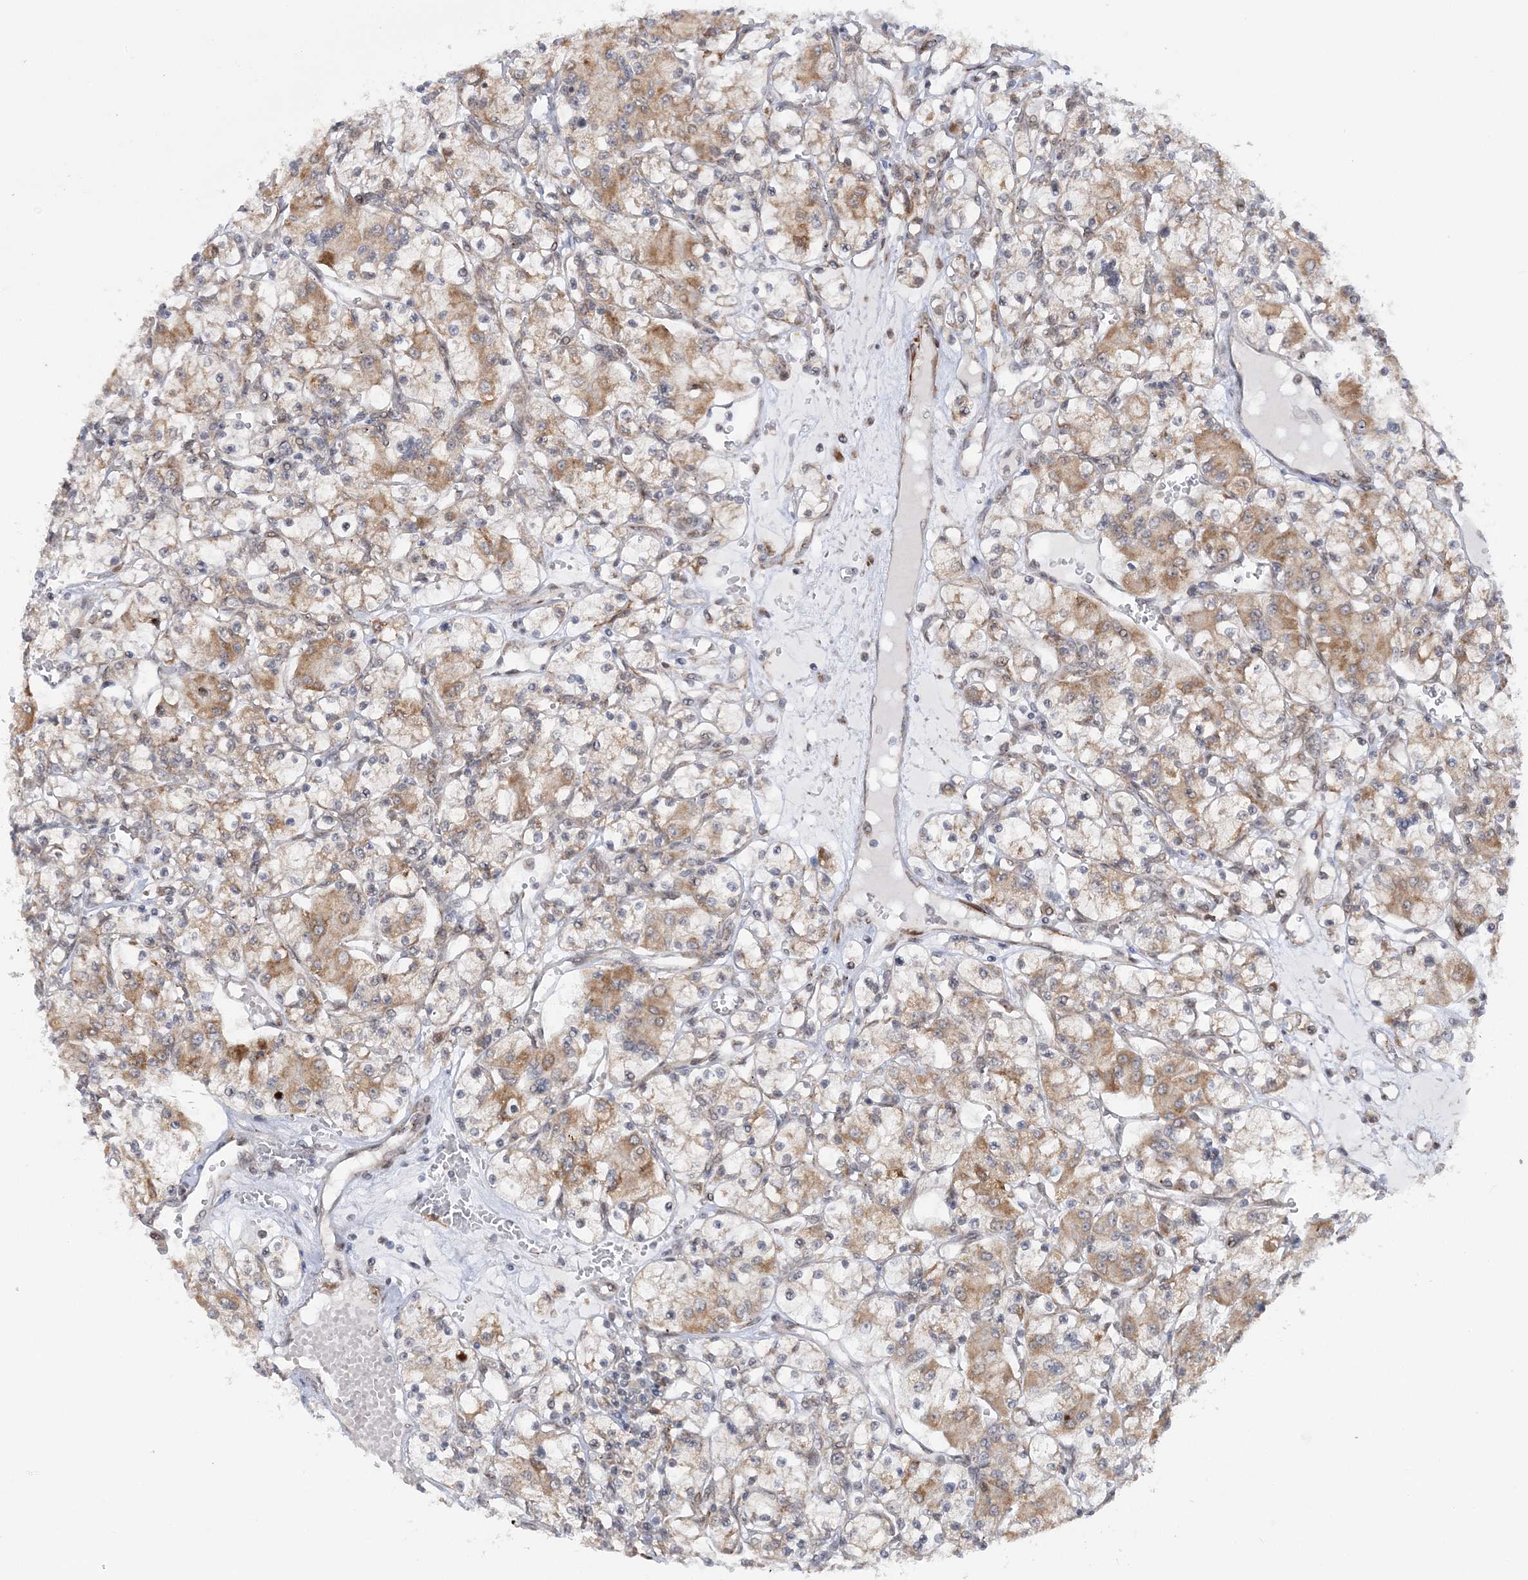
{"staining": {"intensity": "moderate", "quantity": "25%-75%", "location": "cytoplasmic/membranous"}, "tissue": "renal cancer", "cell_type": "Tumor cells", "image_type": "cancer", "snomed": [{"axis": "morphology", "description": "Adenocarcinoma, NOS"}, {"axis": "topography", "description": "Kidney"}], "caption": "Protein positivity by immunohistochemistry (IHC) demonstrates moderate cytoplasmic/membranous staining in approximately 25%-75% of tumor cells in renal cancer. The protein is stained brown, and the nuclei are stained in blue (DAB IHC with brightfield microscopy, high magnification).", "gene": "MRPL47", "patient": {"sex": "female", "age": 59}}